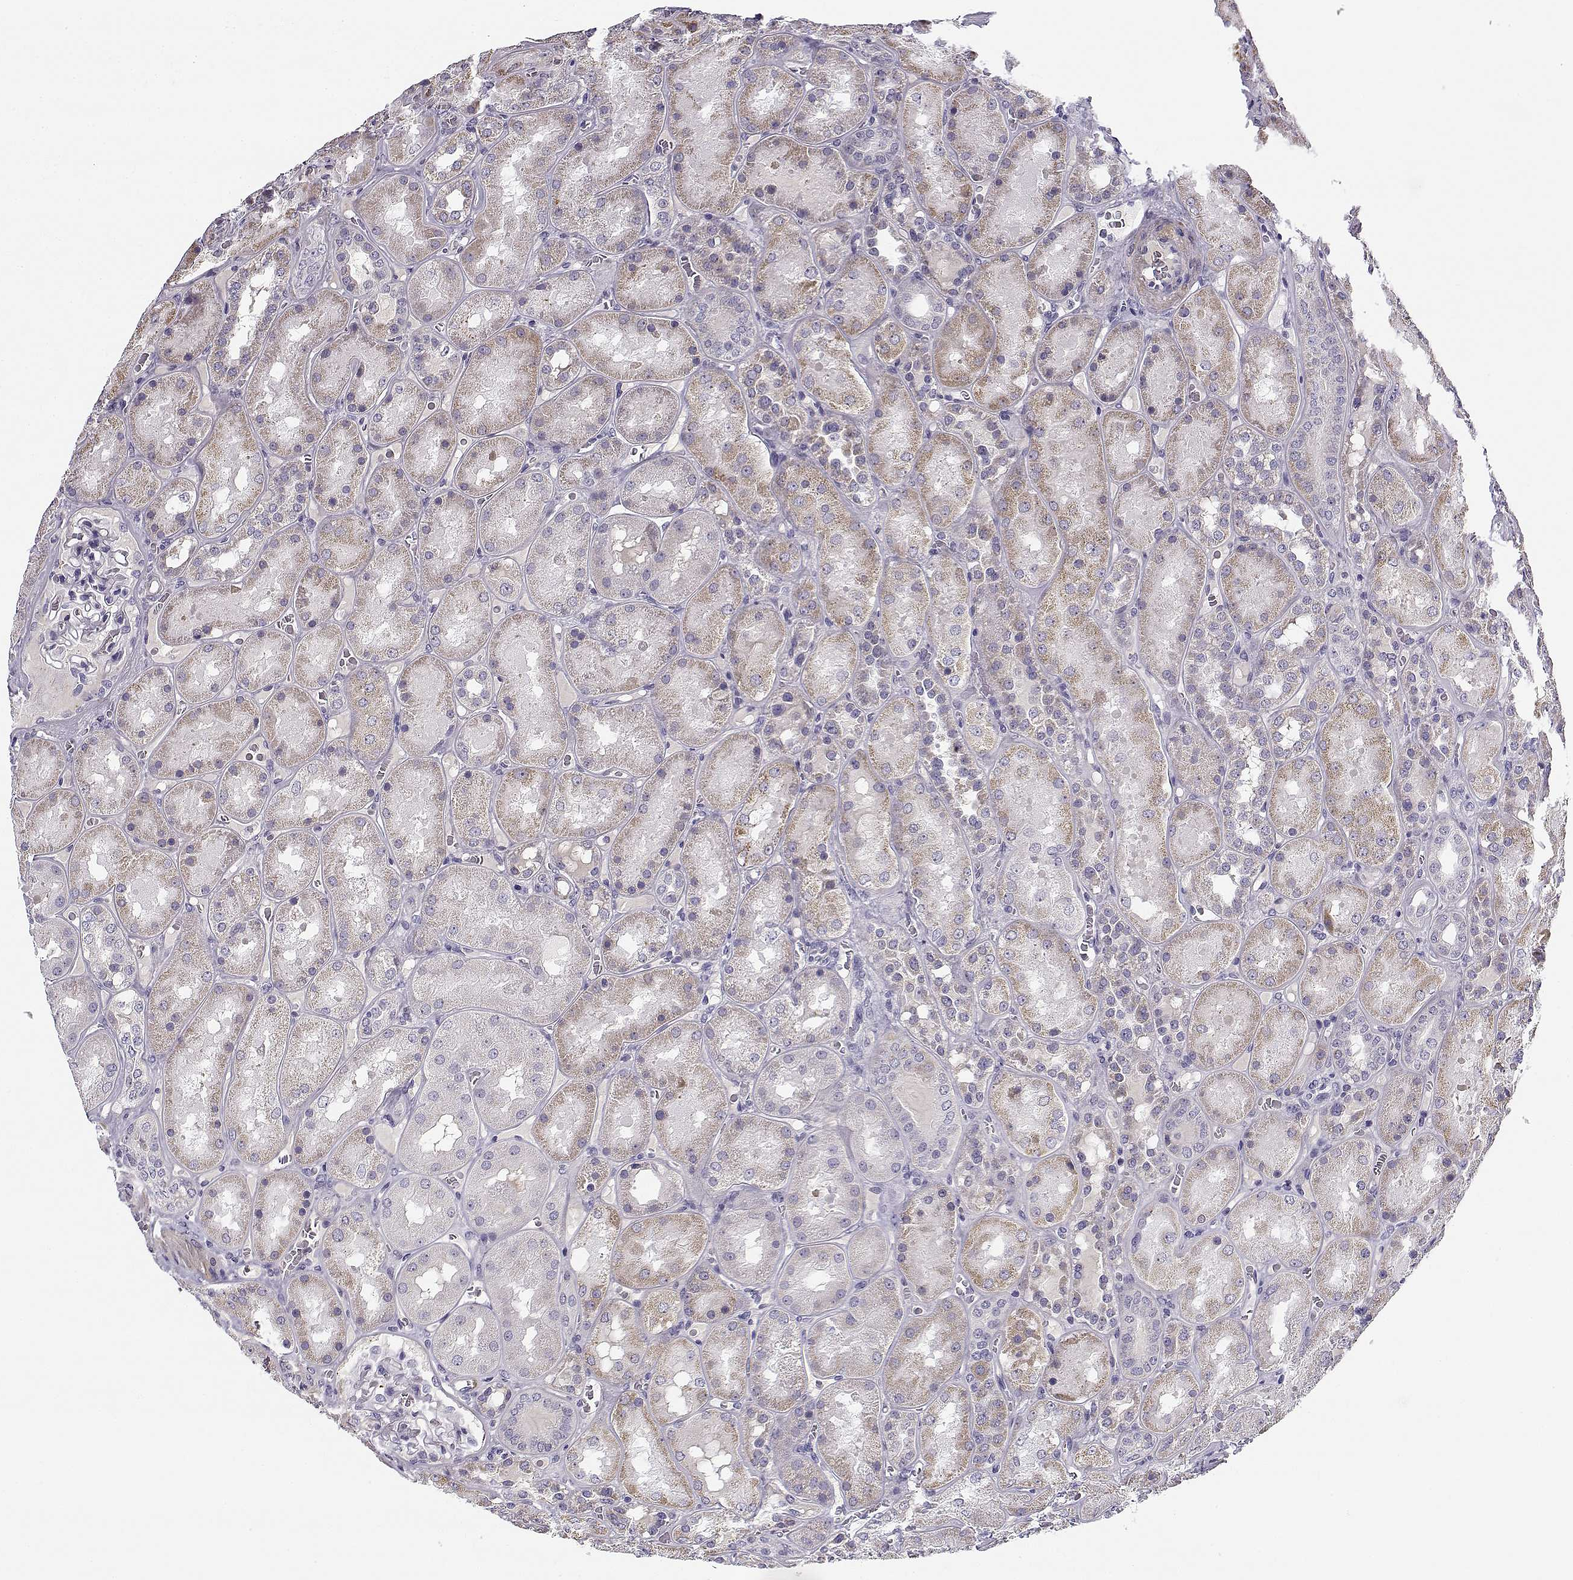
{"staining": {"intensity": "negative", "quantity": "none", "location": "none"}, "tissue": "kidney", "cell_type": "Cells in glomeruli", "image_type": "normal", "snomed": [{"axis": "morphology", "description": "Normal tissue, NOS"}, {"axis": "topography", "description": "Kidney"}], "caption": "The image demonstrates no staining of cells in glomeruli in benign kidney.", "gene": "CREB3L3", "patient": {"sex": "male", "age": 73}}